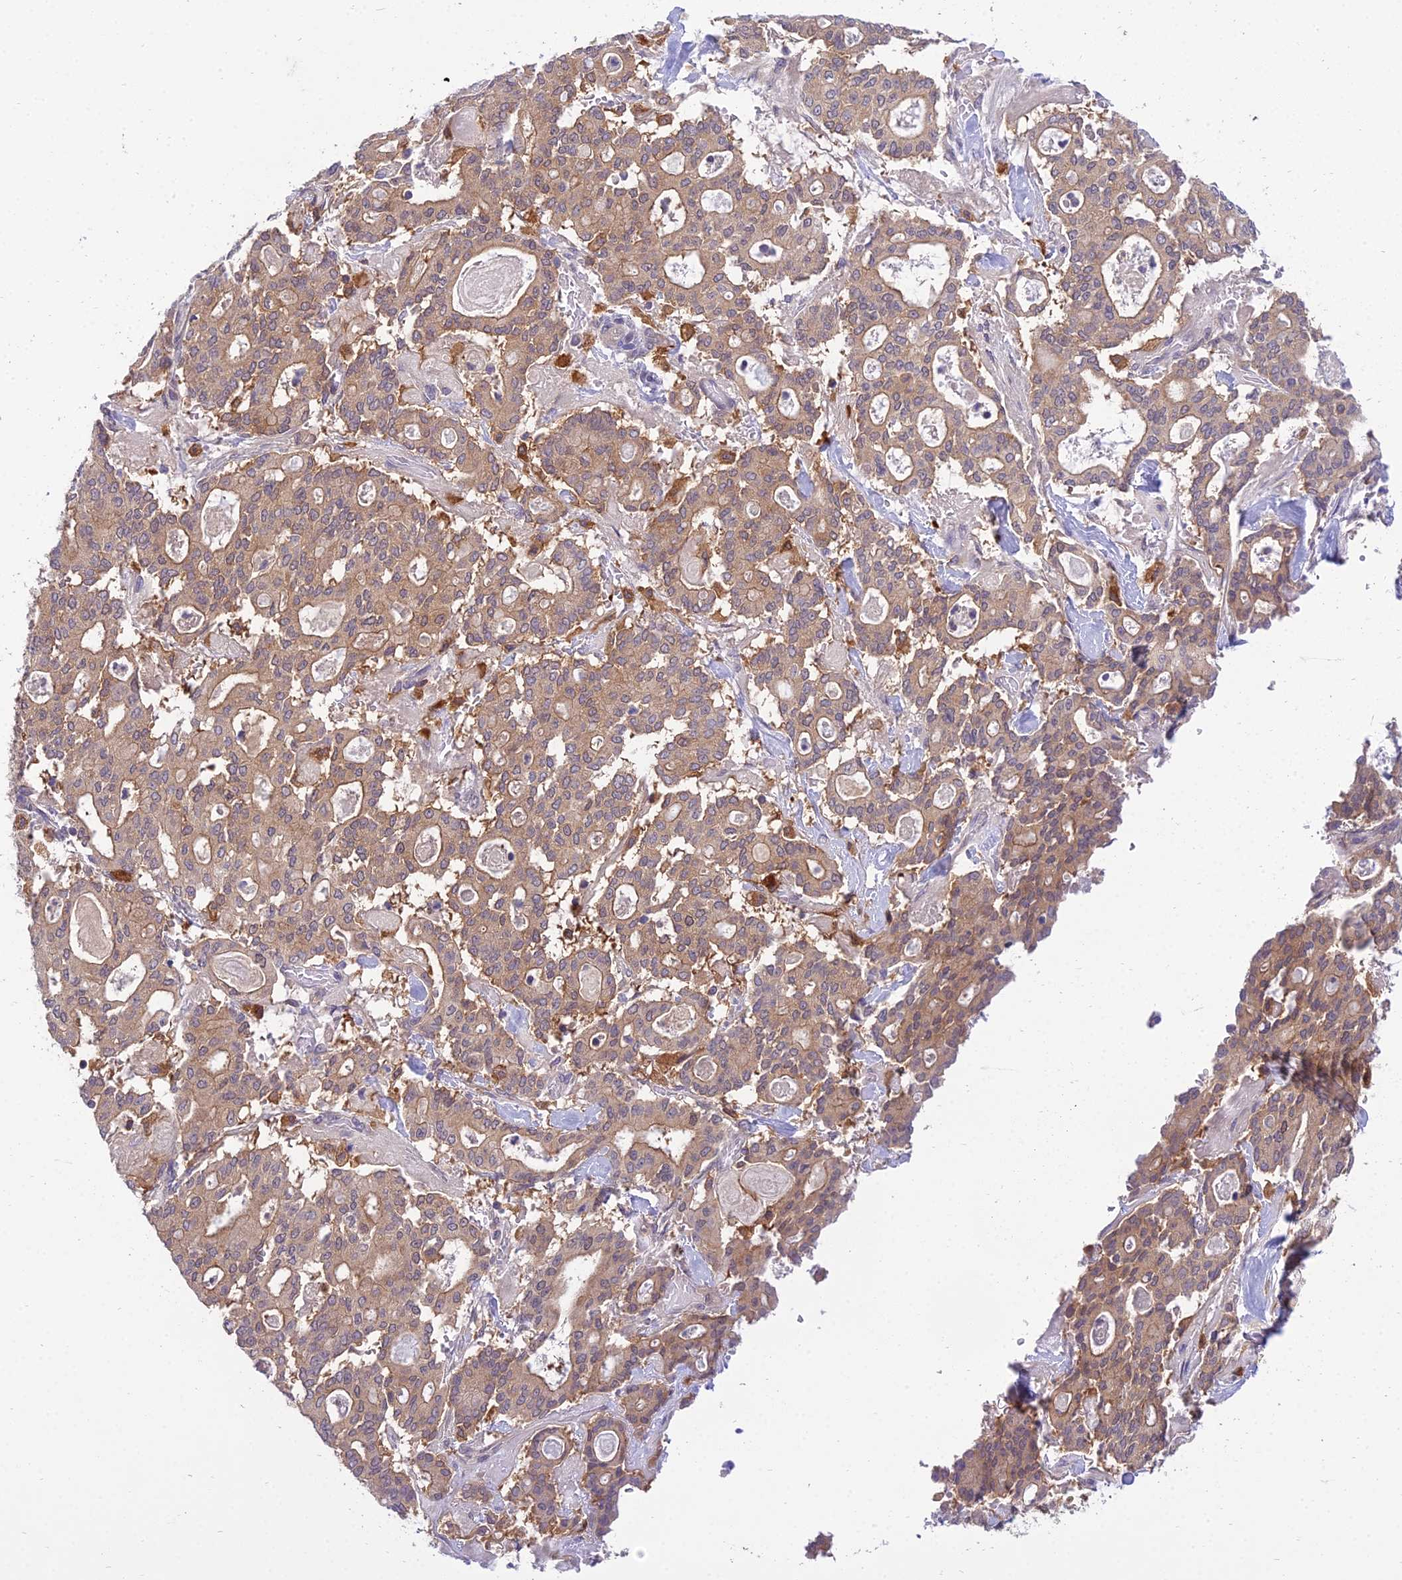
{"staining": {"intensity": "moderate", "quantity": ">75%", "location": "cytoplasmic/membranous"}, "tissue": "pancreatic cancer", "cell_type": "Tumor cells", "image_type": "cancer", "snomed": [{"axis": "morphology", "description": "Adenocarcinoma, NOS"}, {"axis": "topography", "description": "Pancreas"}], "caption": "Human pancreatic adenocarcinoma stained with a protein marker reveals moderate staining in tumor cells.", "gene": "UBE2G1", "patient": {"sex": "male", "age": 63}}